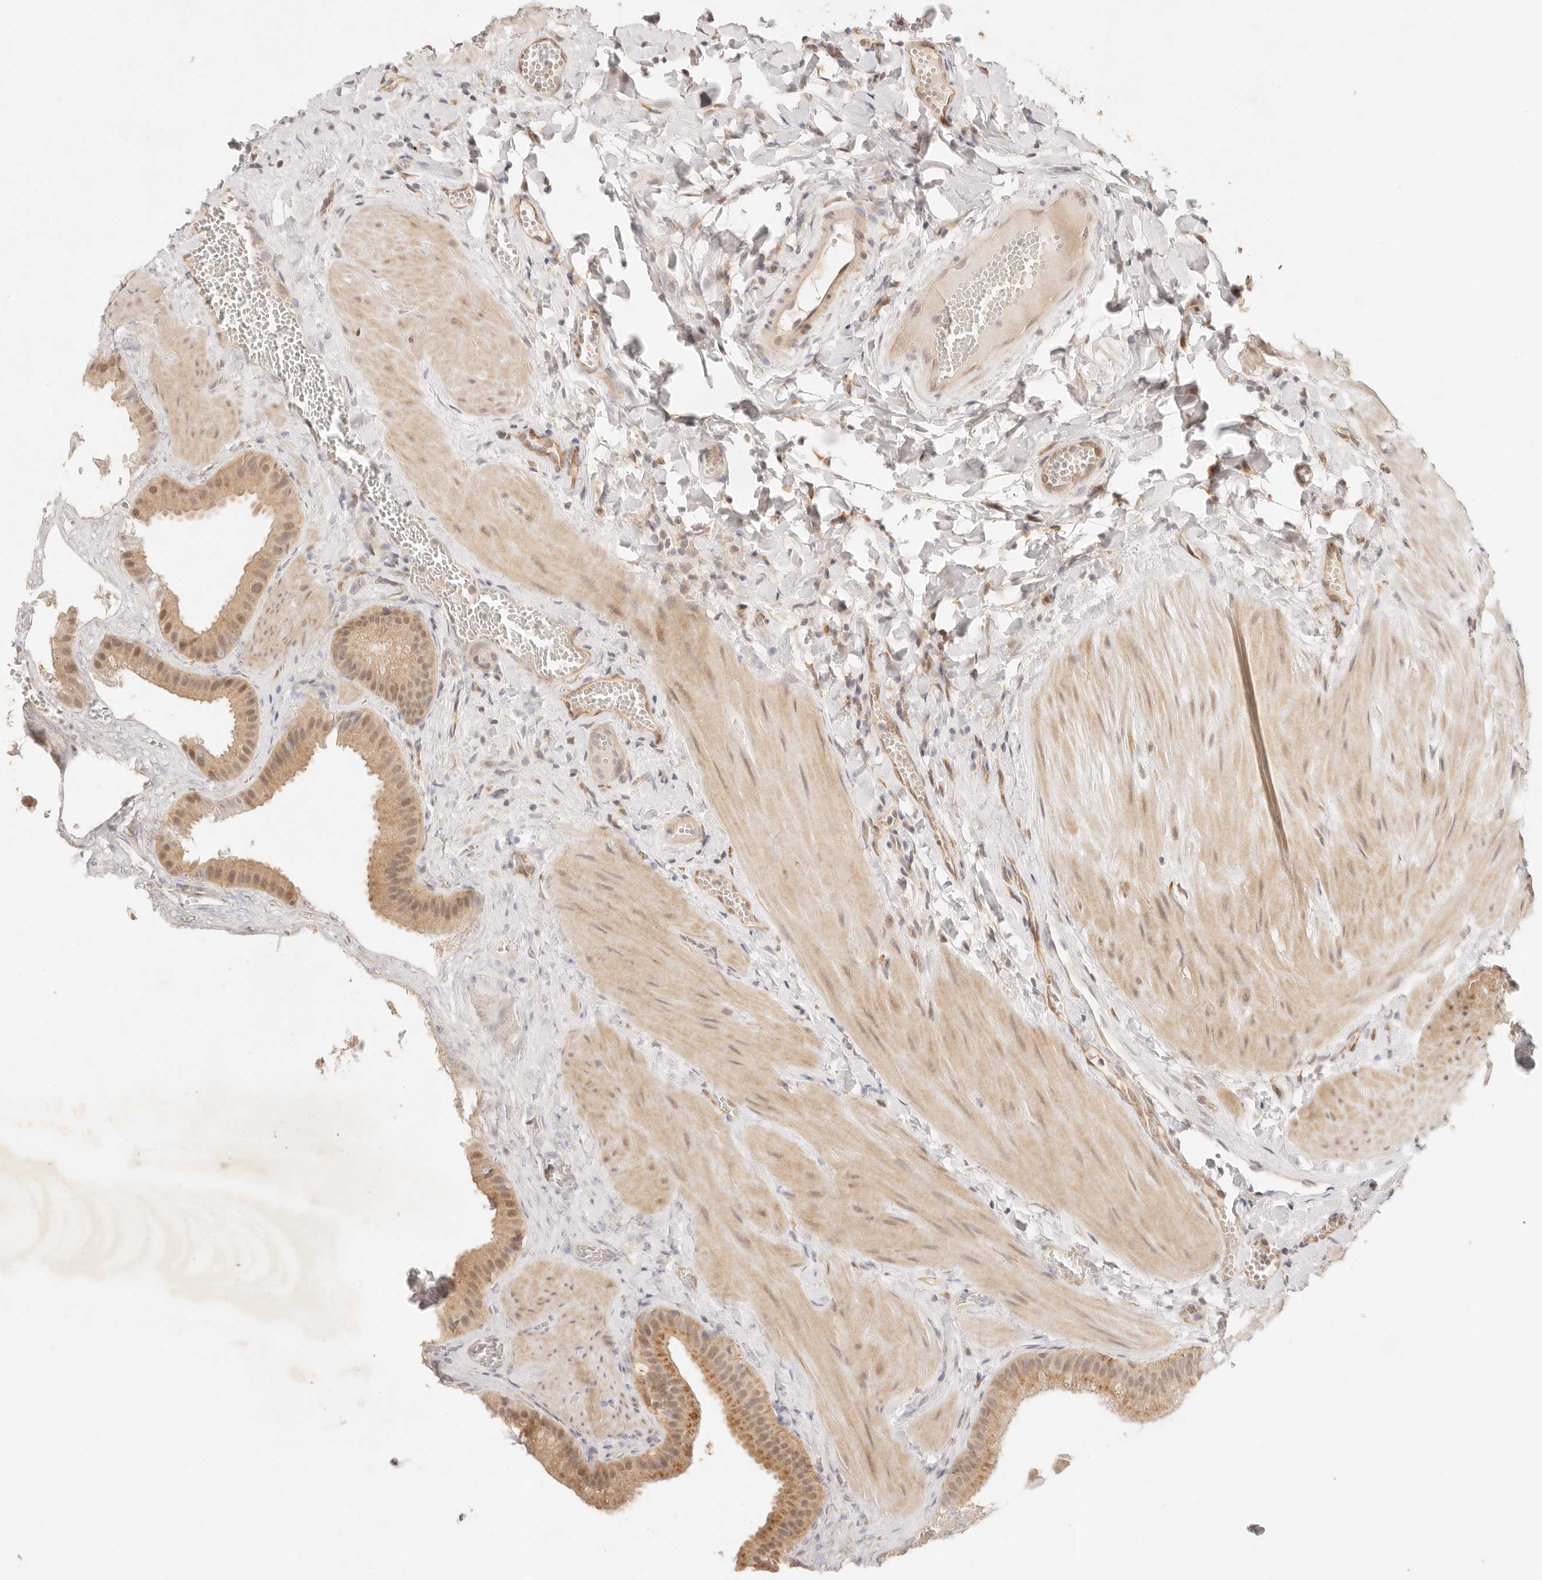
{"staining": {"intensity": "moderate", "quantity": ">75%", "location": "cytoplasmic/membranous,nuclear"}, "tissue": "gallbladder", "cell_type": "Glandular cells", "image_type": "normal", "snomed": [{"axis": "morphology", "description": "Normal tissue, NOS"}, {"axis": "topography", "description": "Gallbladder"}], "caption": "DAB (3,3'-diaminobenzidine) immunohistochemical staining of unremarkable gallbladder displays moderate cytoplasmic/membranous,nuclear protein positivity in approximately >75% of glandular cells. The staining was performed using DAB, with brown indicating positive protein expression. Nuclei are stained blue with hematoxylin.", "gene": "GPR156", "patient": {"sex": "male", "age": 55}}